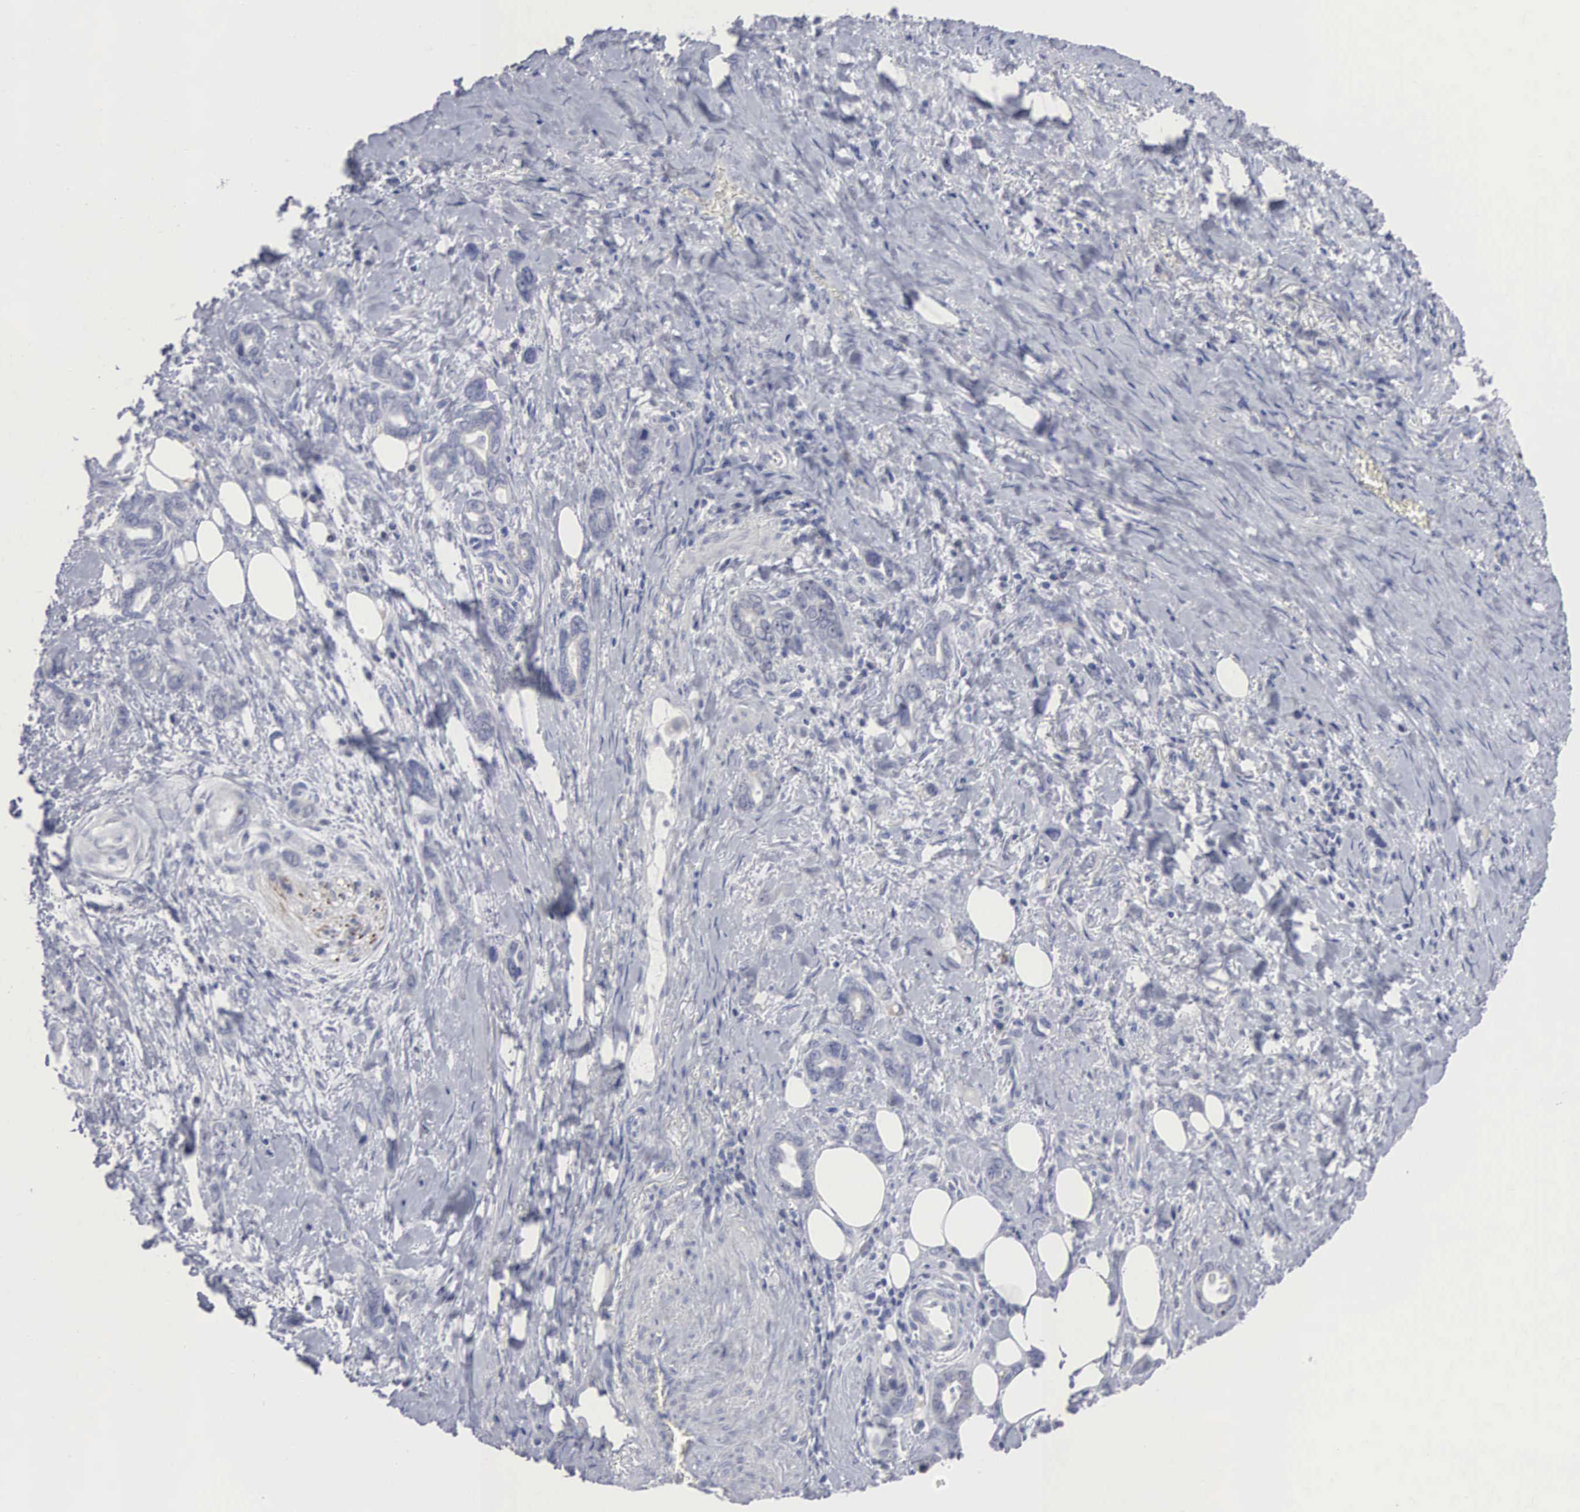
{"staining": {"intensity": "negative", "quantity": "none", "location": "none"}, "tissue": "stomach cancer", "cell_type": "Tumor cells", "image_type": "cancer", "snomed": [{"axis": "morphology", "description": "Adenocarcinoma, NOS"}, {"axis": "topography", "description": "Stomach"}], "caption": "Tumor cells are negative for brown protein staining in stomach cancer (adenocarcinoma).", "gene": "ACOT4", "patient": {"sex": "male", "age": 78}}